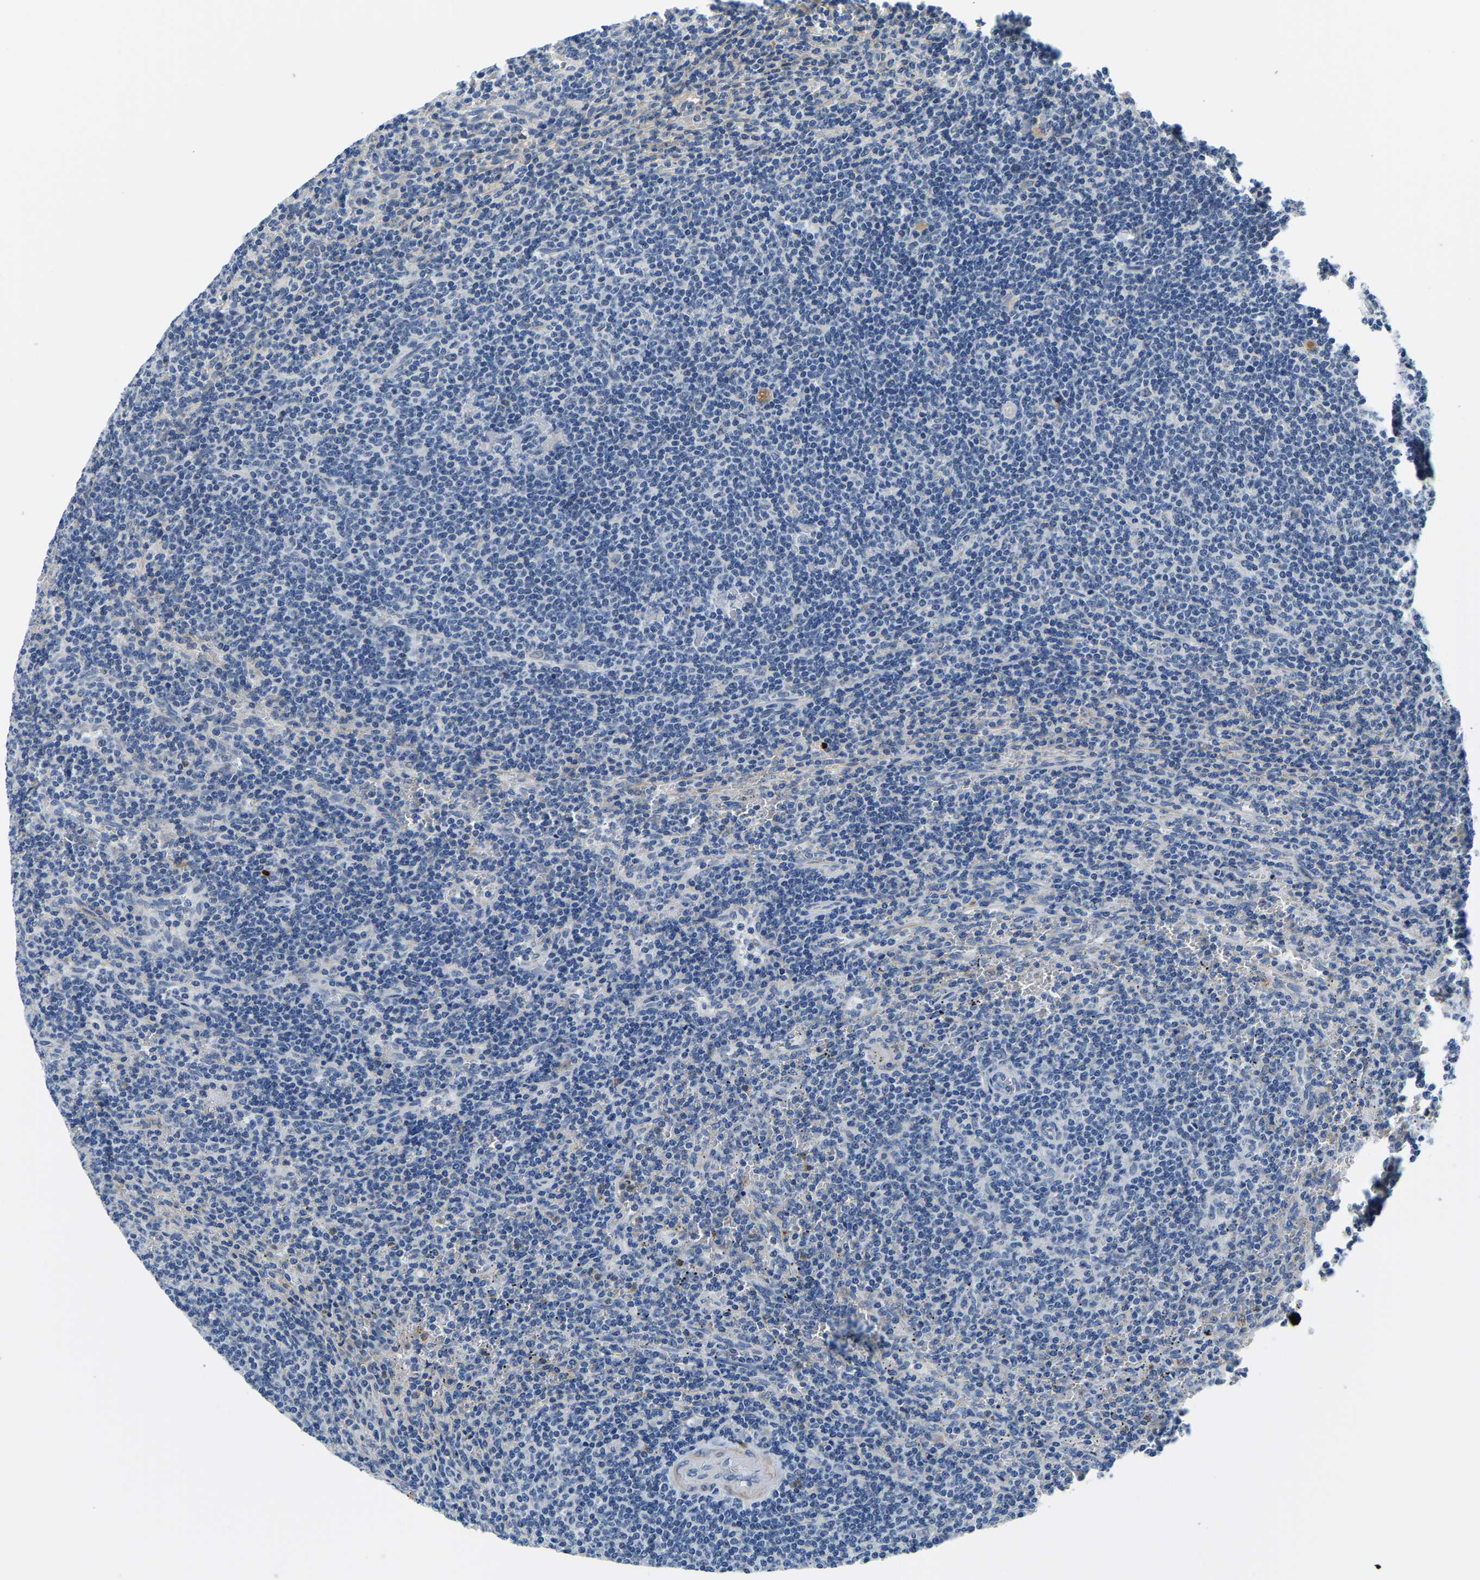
{"staining": {"intensity": "negative", "quantity": "none", "location": "none"}, "tissue": "lymphoma", "cell_type": "Tumor cells", "image_type": "cancer", "snomed": [{"axis": "morphology", "description": "Malignant lymphoma, non-Hodgkin's type, Low grade"}, {"axis": "topography", "description": "Spleen"}], "caption": "This is a micrograph of IHC staining of low-grade malignant lymphoma, non-Hodgkin's type, which shows no positivity in tumor cells. Nuclei are stained in blue.", "gene": "LIAS", "patient": {"sex": "female", "age": 50}}